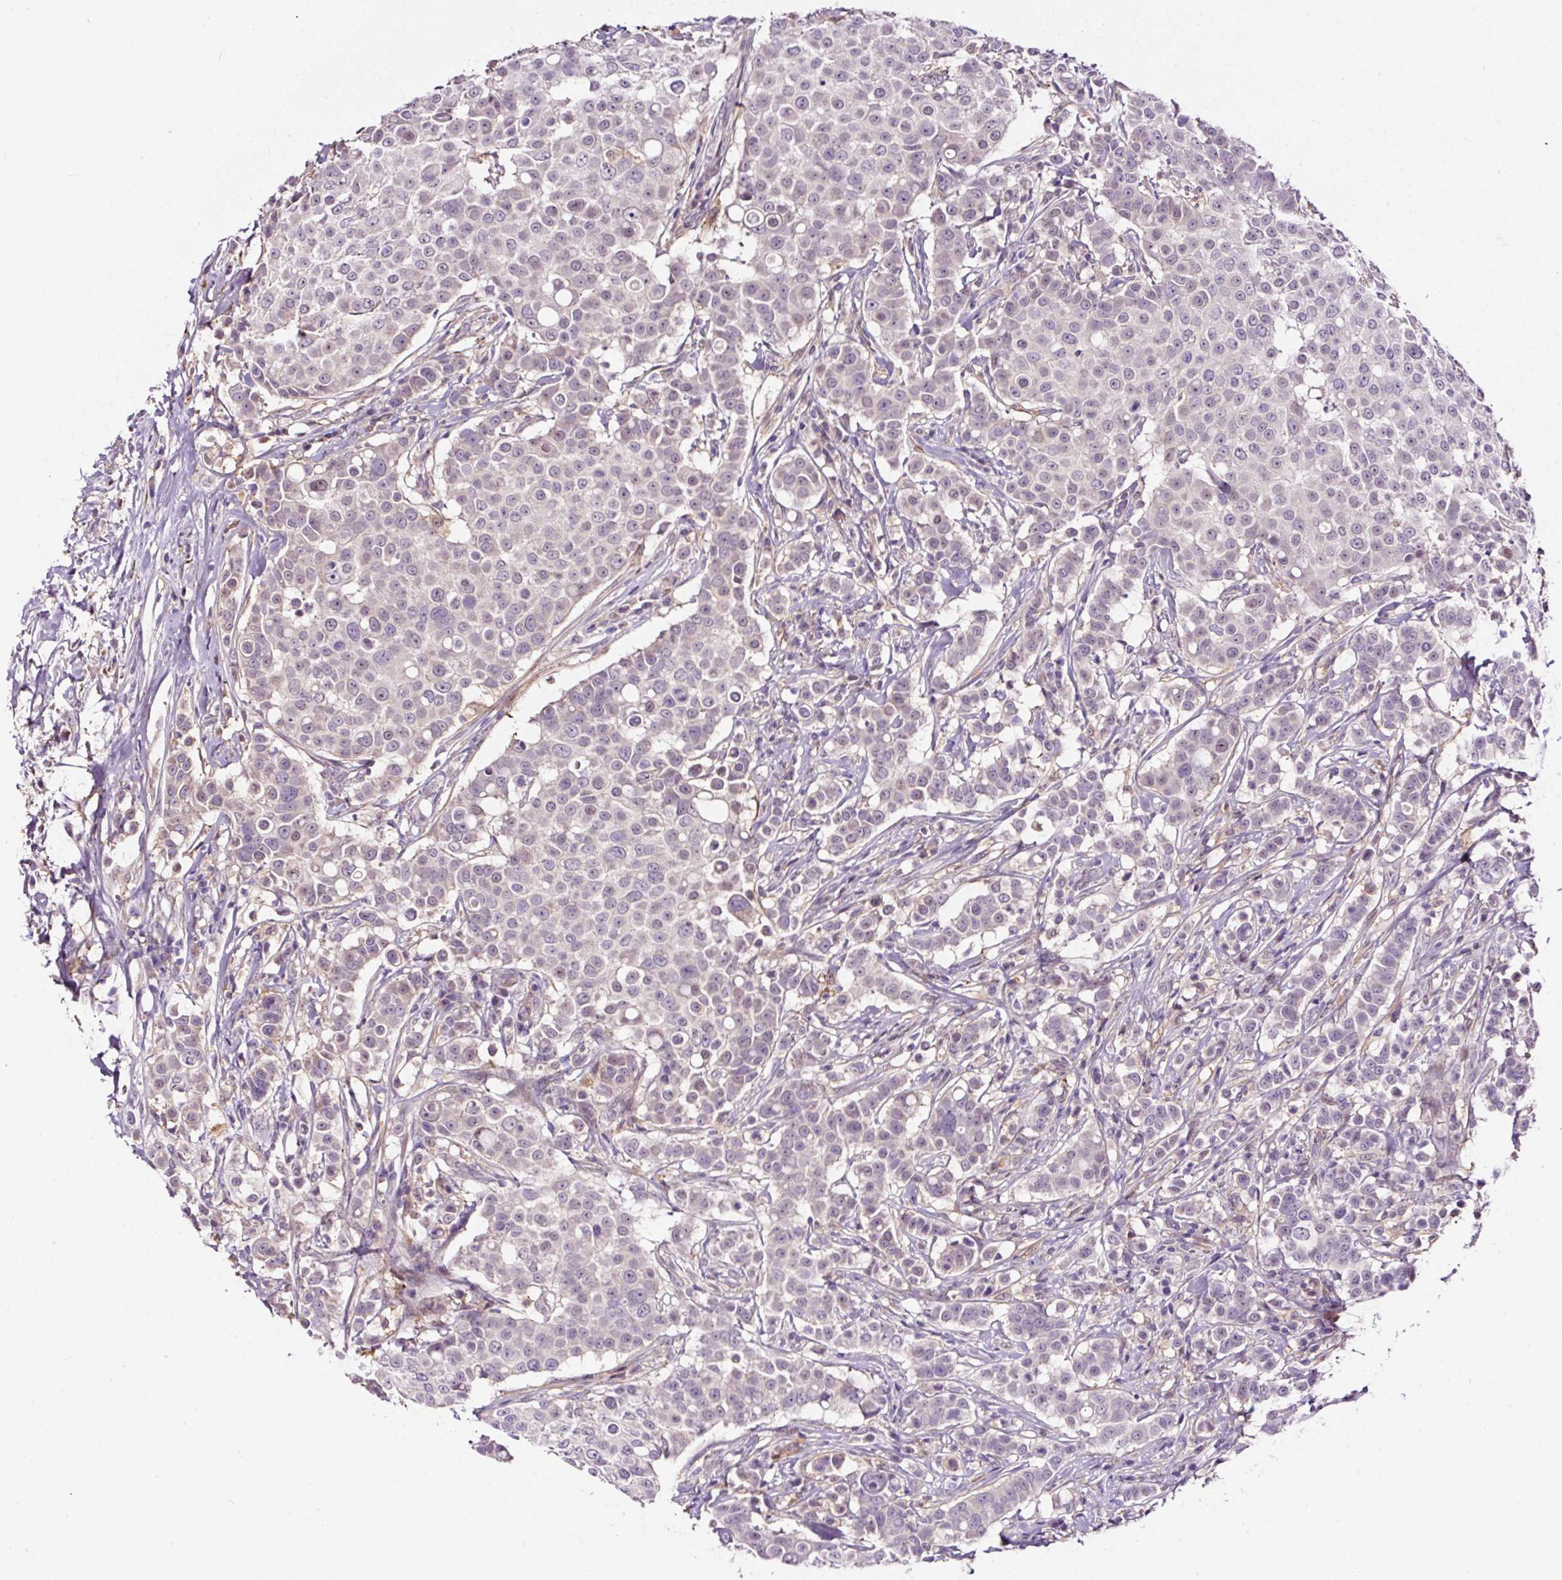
{"staining": {"intensity": "weak", "quantity": "25%-75%", "location": "cytoplasmic/membranous"}, "tissue": "breast cancer", "cell_type": "Tumor cells", "image_type": "cancer", "snomed": [{"axis": "morphology", "description": "Duct carcinoma"}, {"axis": "topography", "description": "Breast"}], "caption": "Intraductal carcinoma (breast) stained for a protein reveals weak cytoplasmic/membranous positivity in tumor cells. The staining is performed using DAB (3,3'-diaminobenzidine) brown chromogen to label protein expression. The nuclei are counter-stained blue using hematoxylin.", "gene": "LRRC24", "patient": {"sex": "female", "age": 27}}